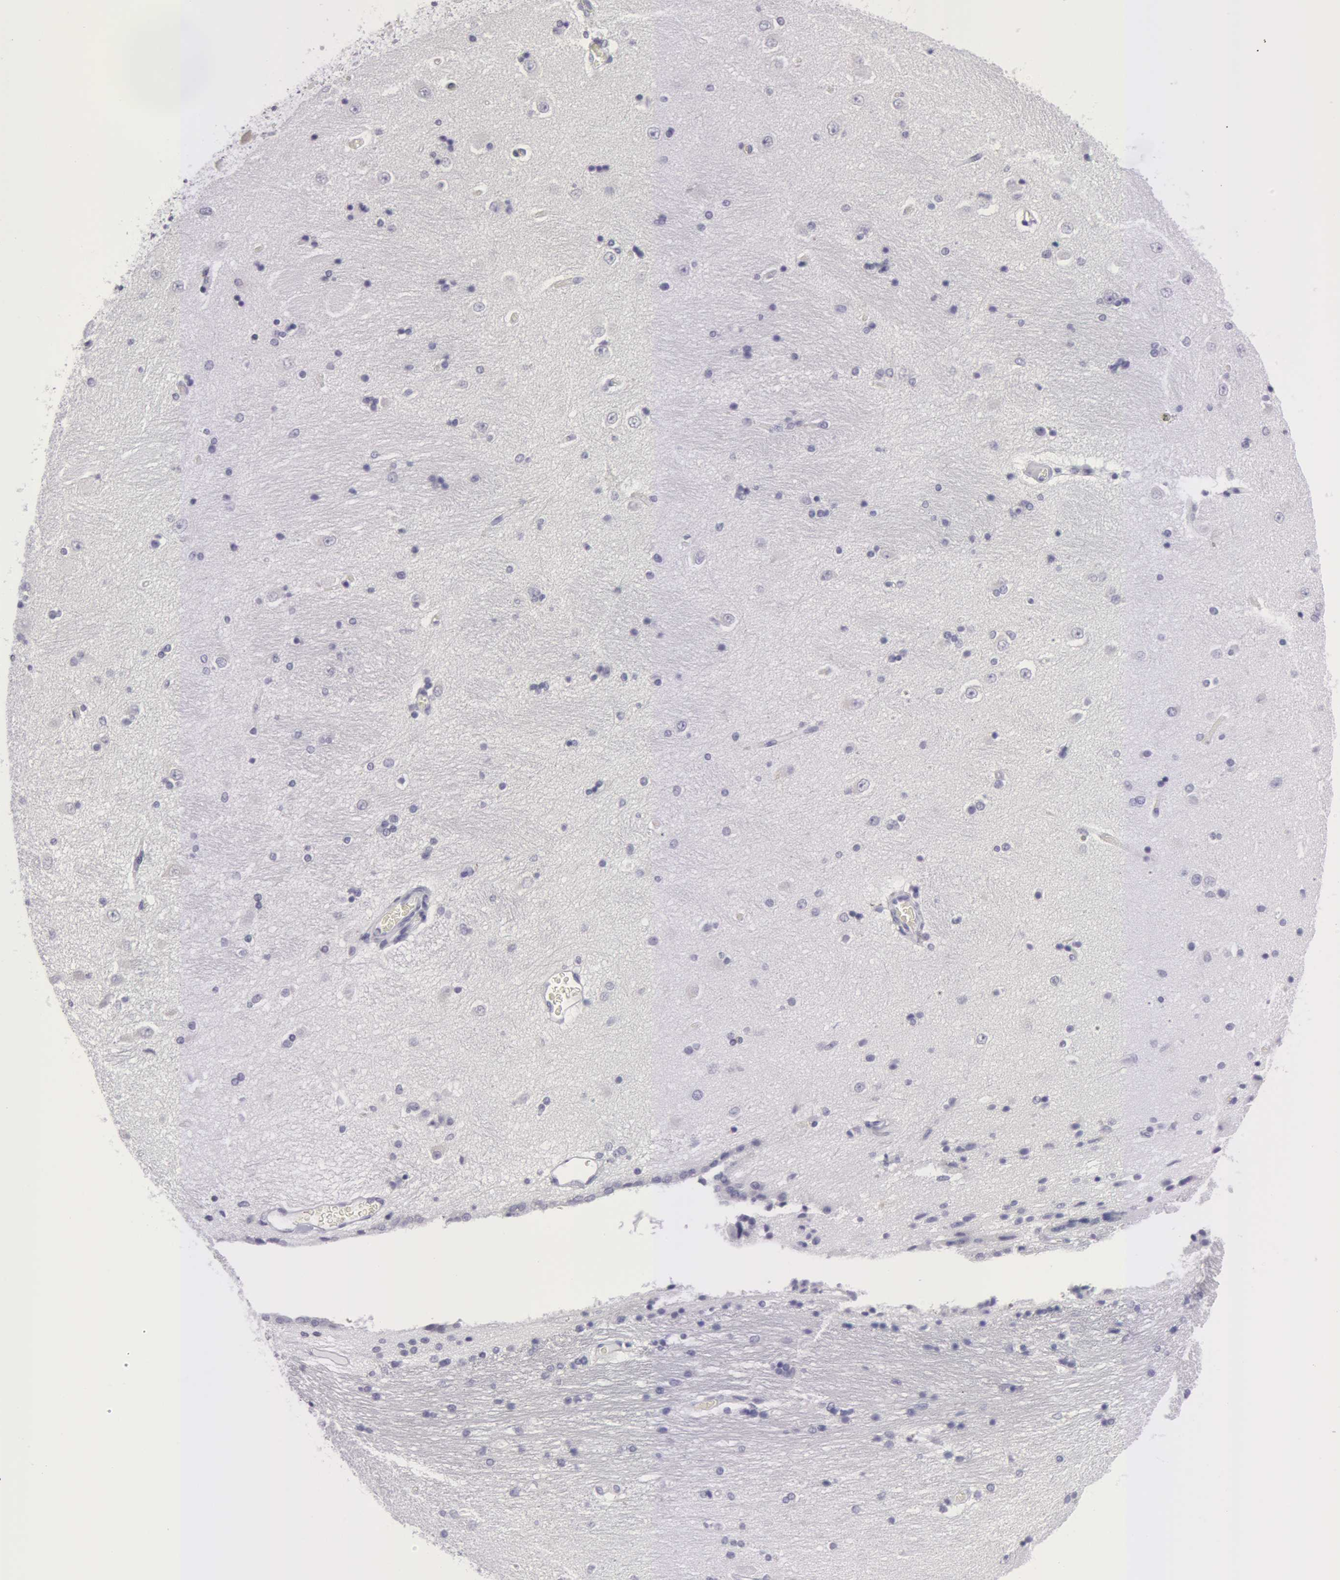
{"staining": {"intensity": "negative", "quantity": "none", "location": "none"}, "tissue": "hippocampus", "cell_type": "Glial cells", "image_type": "normal", "snomed": [{"axis": "morphology", "description": "Normal tissue, NOS"}, {"axis": "topography", "description": "Hippocampus"}], "caption": "IHC of normal hippocampus displays no staining in glial cells. Nuclei are stained in blue.", "gene": "AMACR", "patient": {"sex": "female", "age": 54}}